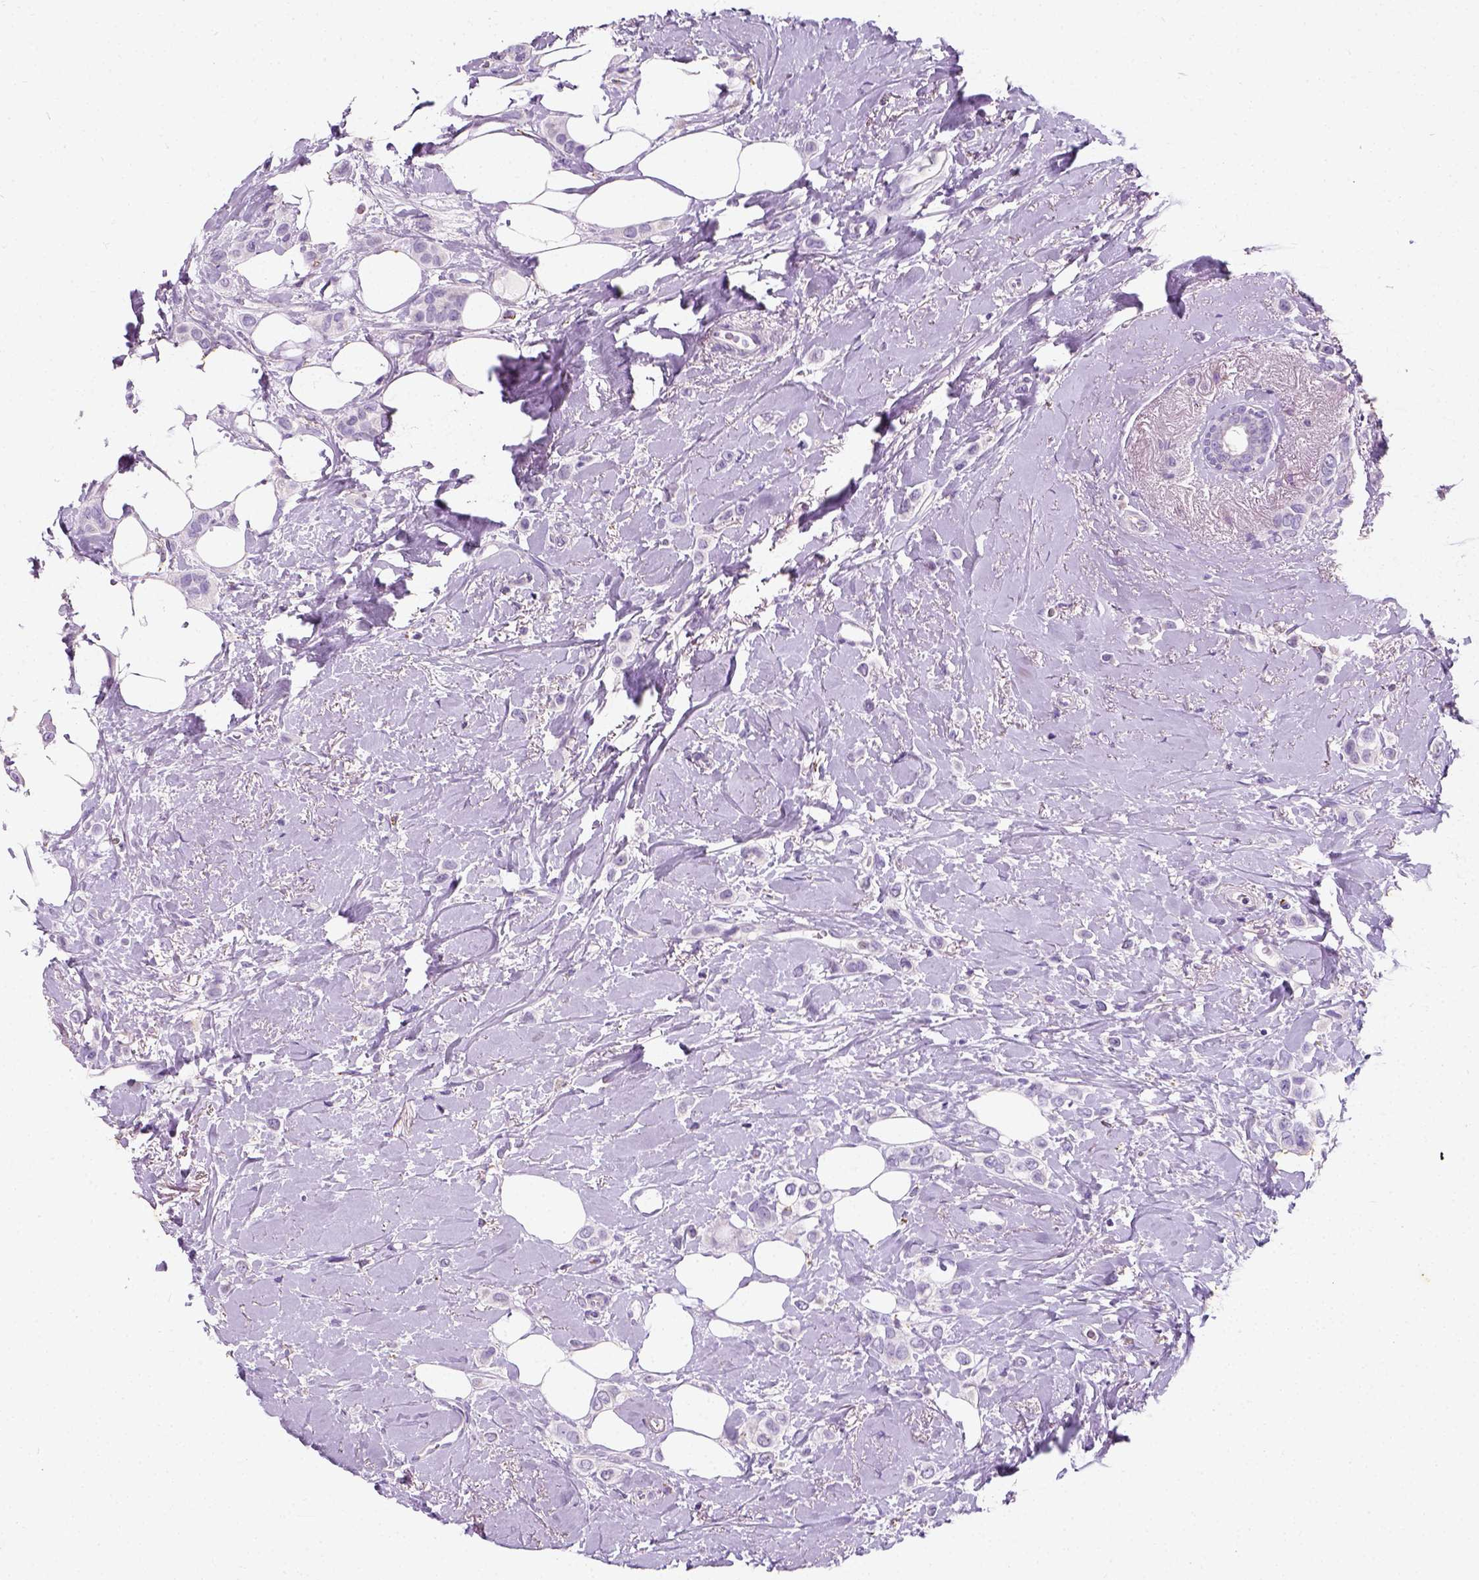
{"staining": {"intensity": "negative", "quantity": "none", "location": "none"}, "tissue": "breast cancer", "cell_type": "Tumor cells", "image_type": "cancer", "snomed": [{"axis": "morphology", "description": "Lobular carcinoma"}, {"axis": "topography", "description": "Breast"}], "caption": "An image of human breast cancer is negative for staining in tumor cells. Nuclei are stained in blue.", "gene": "CHODL", "patient": {"sex": "female", "age": 66}}